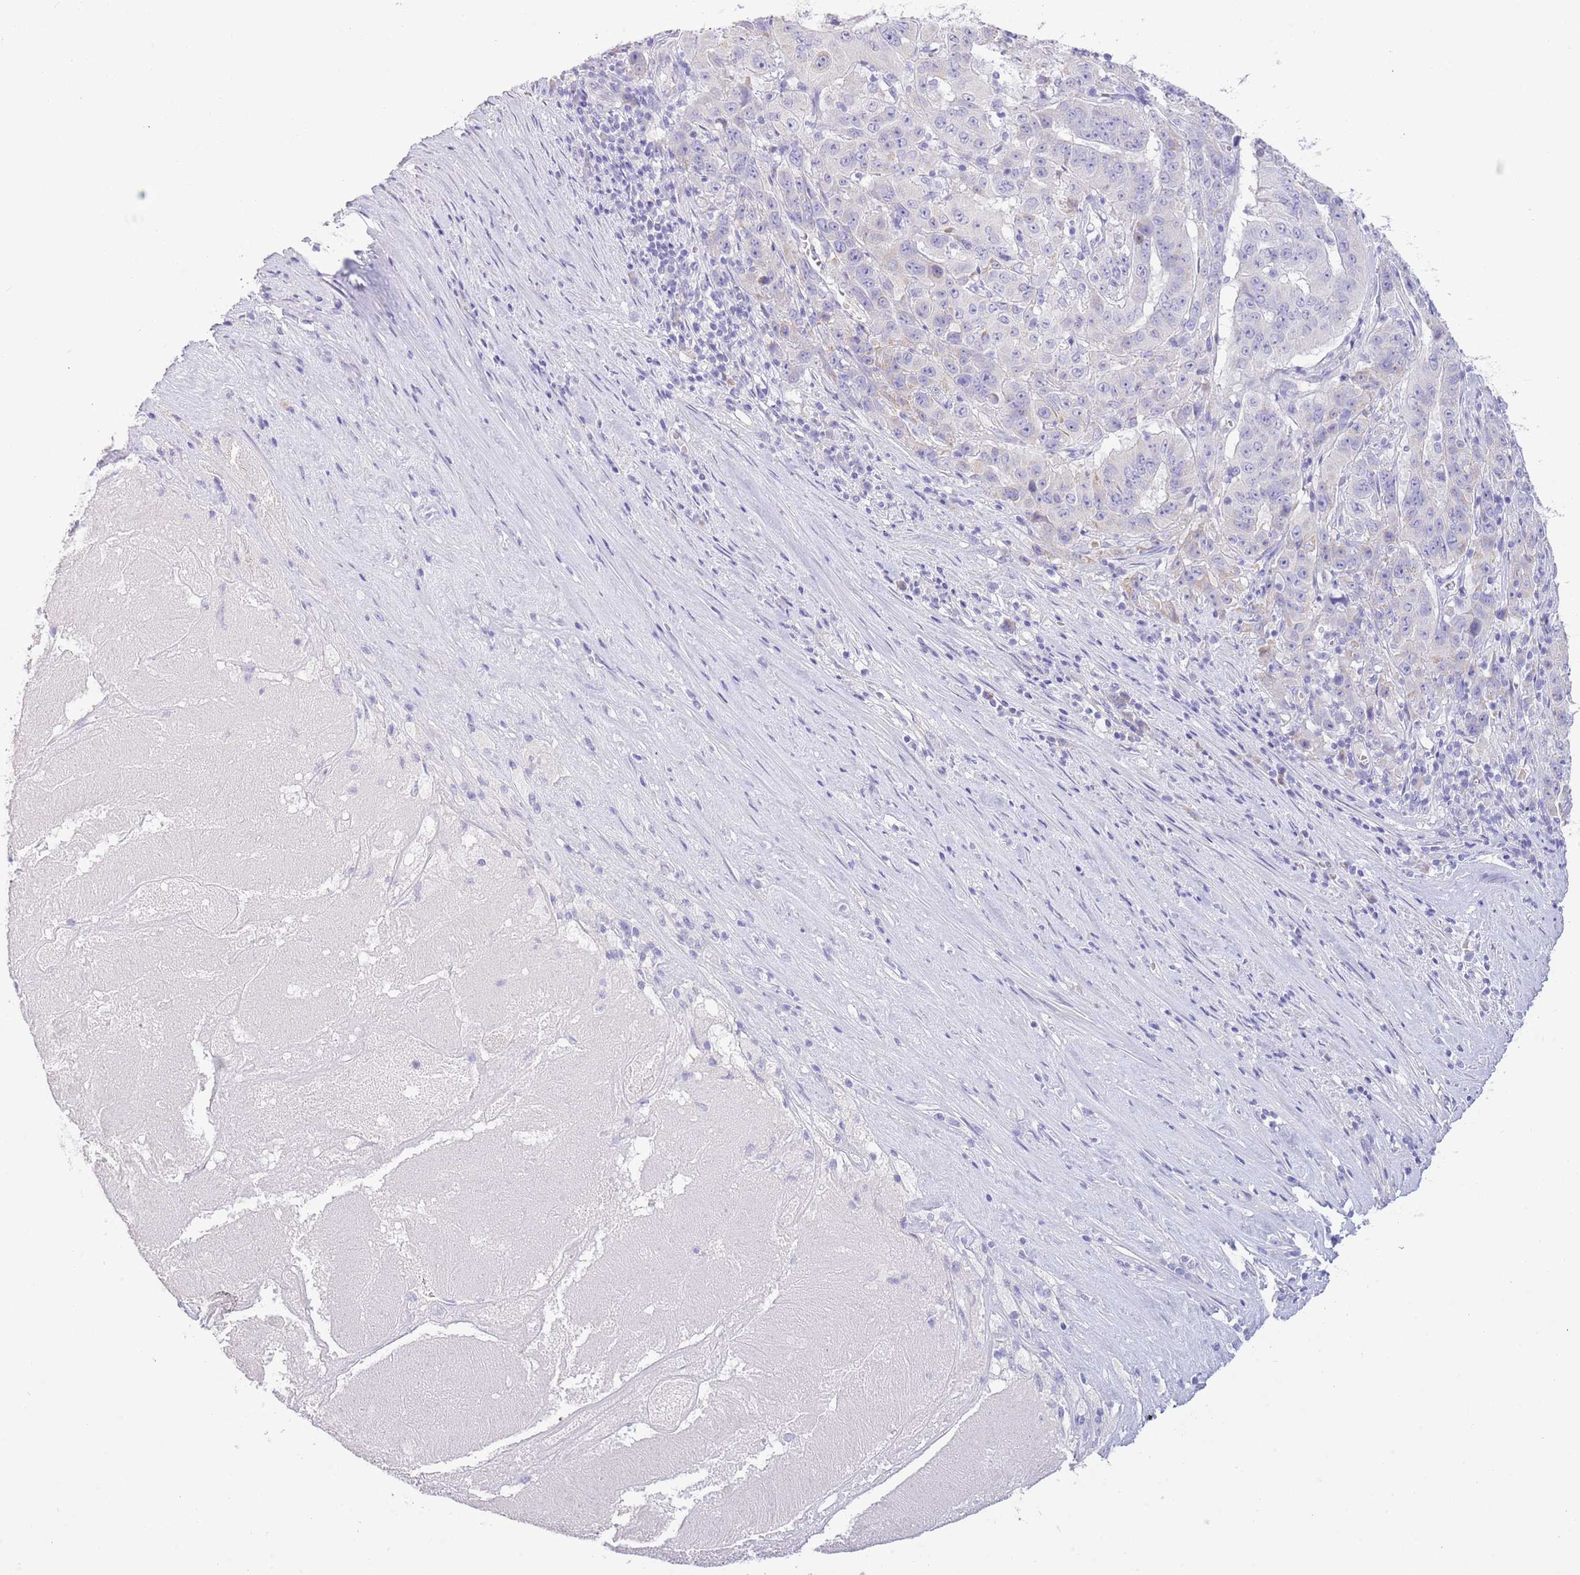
{"staining": {"intensity": "negative", "quantity": "none", "location": "none"}, "tissue": "pancreatic cancer", "cell_type": "Tumor cells", "image_type": "cancer", "snomed": [{"axis": "morphology", "description": "Adenocarcinoma, NOS"}, {"axis": "topography", "description": "Pancreas"}], "caption": "Micrograph shows no protein positivity in tumor cells of pancreatic cancer tissue. (Brightfield microscopy of DAB IHC at high magnification).", "gene": "ACR", "patient": {"sex": "male", "age": 63}}